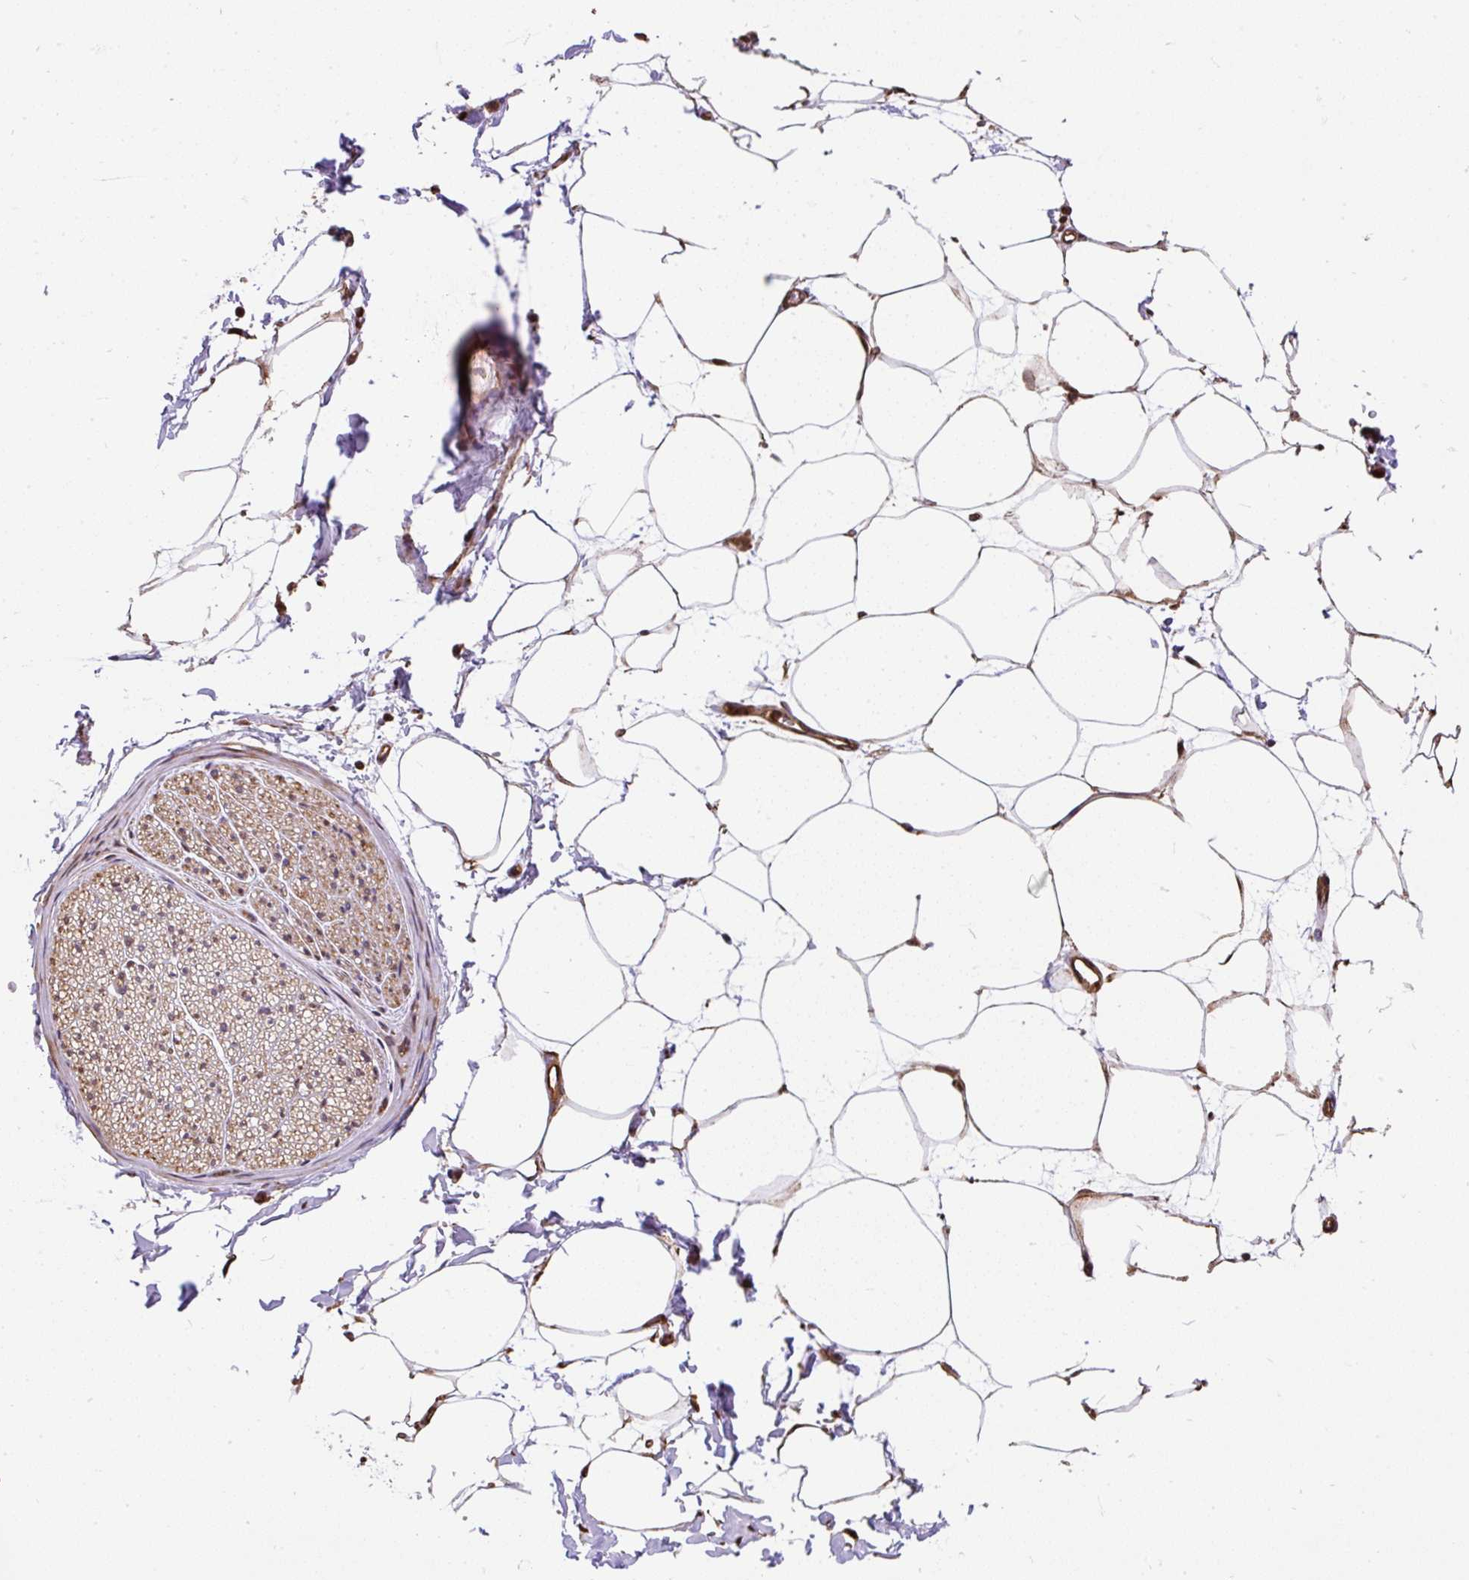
{"staining": {"intensity": "weak", "quantity": "25%-75%", "location": "cytoplasmic/membranous"}, "tissue": "adipose tissue", "cell_type": "Adipocytes", "image_type": "normal", "snomed": [{"axis": "morphology", "description": "Normal tissue, NOS"}, {"axis": "topography", "description": "Adipose tissue"}, {"axis": "topography", "description": "Vascular tissue"}, {"axis": "topography", "description": "Rectum"}, {"axis": "topography", "description": "Peripheral nerve tissue"}], "caption": "Immunohistochemical staining of normal adipose tissue exhibits 25%-75% levels of weak cytoplasmic/membranous protein expression in about 25%-75% of adipocytes.", "gene": "PUS7L", "patient": {"sex": "female", "age": 69}}